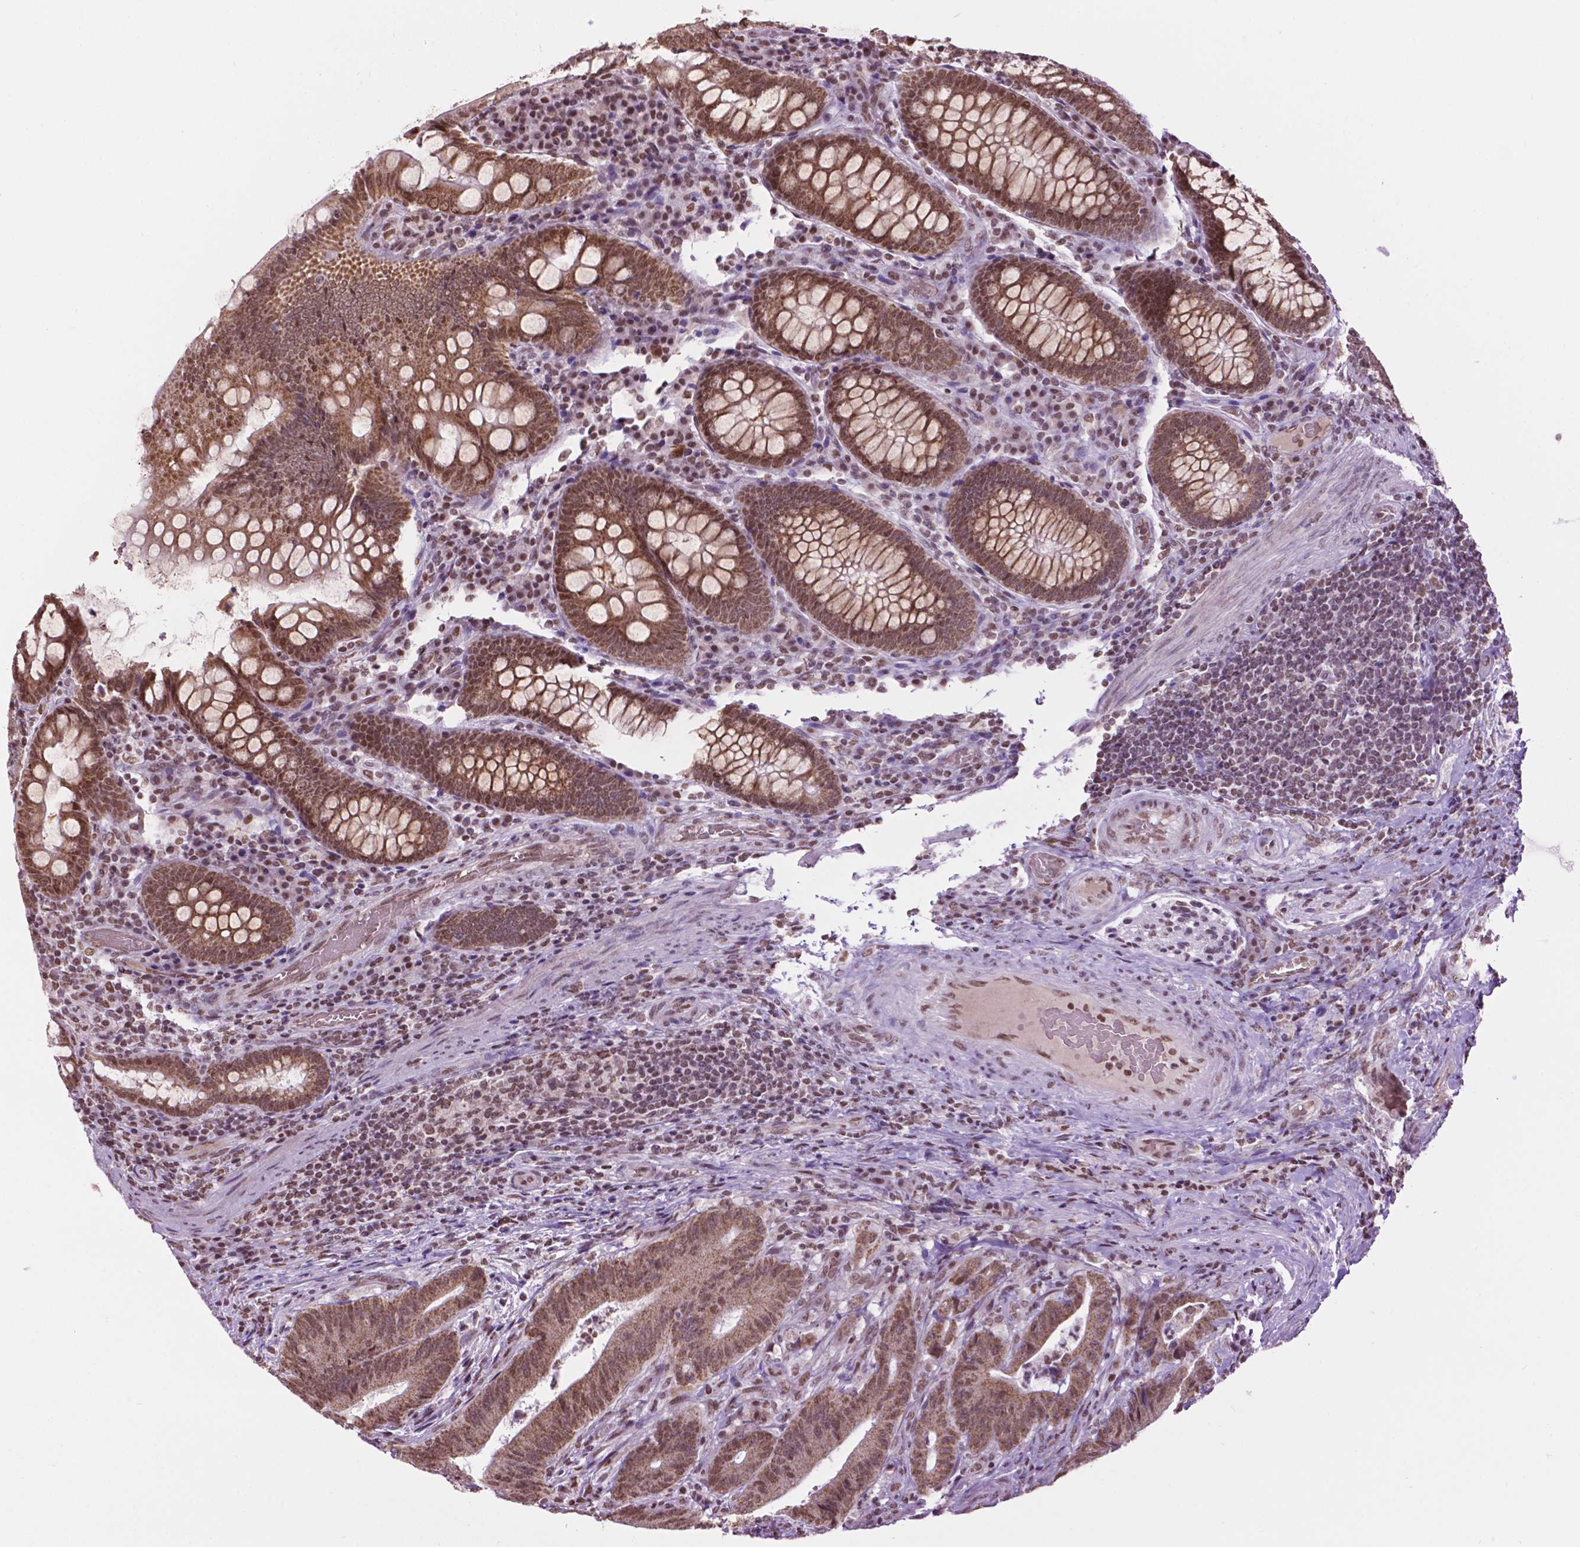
{"staining": {"intensity": "moderate", "quantity": ">75%", "location": "cytoplasmic/membranous,nuclear"}, "tissue": "colorectal cancer", "cell_type": "Tumor cells", "image_type": "cancer", "snomed": [{"axis": "morphology", "description": "Adenocarcinoma, NOS"}, {"axis": "topography", "description": "Colon"}], "caption": "Brown immunohistochemical staining in human colorectal cancer reveals moderate cytoplasmic/membranous and nuclear expression in approximately >75% of tumor cells.", "gene": "COL23A1", "patient": {"sex": "female", "age": 43}}